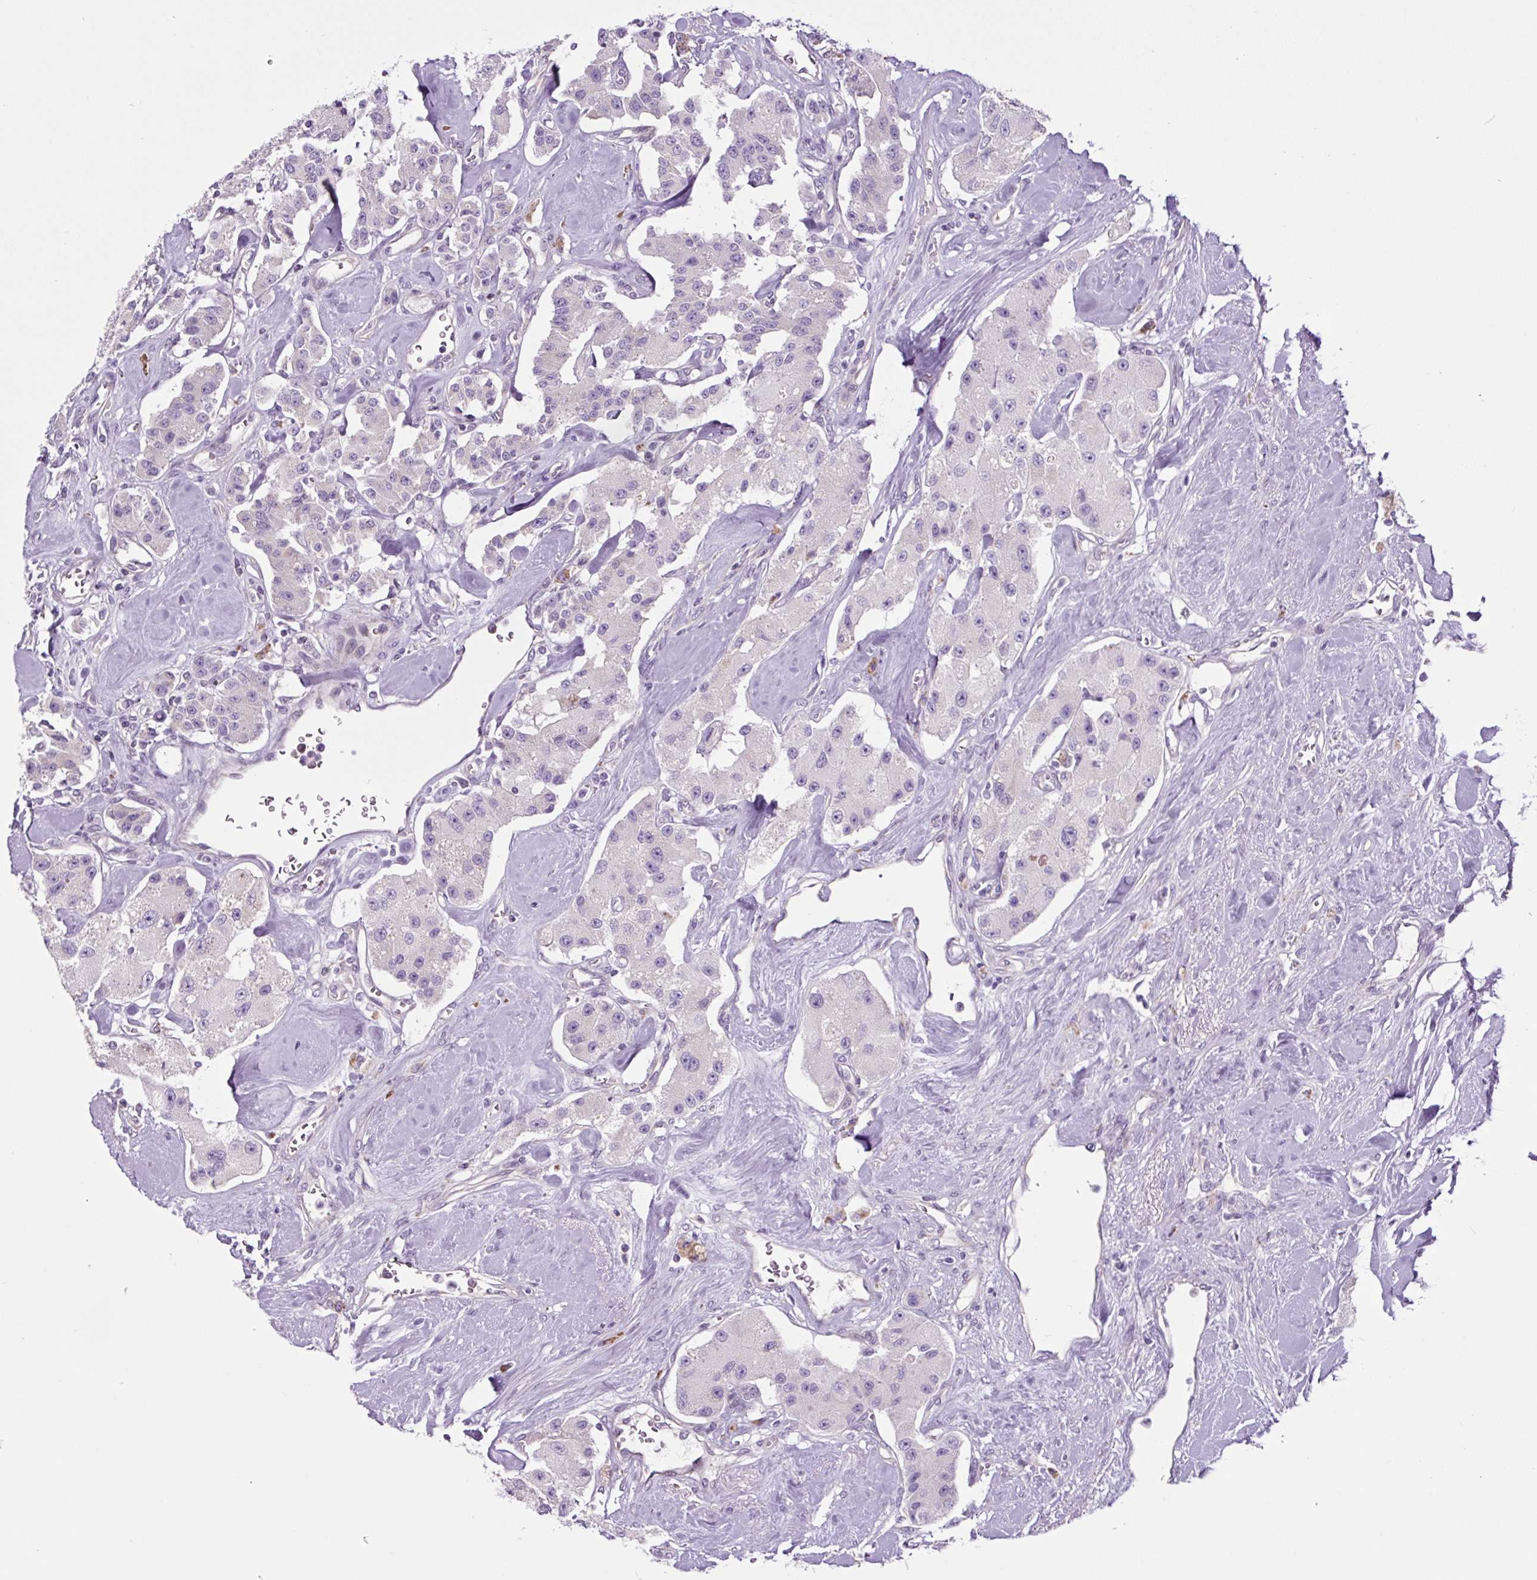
{"staining": {"intensity": "negative", "quantity": "none", "location": "none"}, "tissue": "carcinoid", "cell_type": "Tumor cells", "image_type": "cancer", "snomed": [{"axis": "morphology", "description": "Carcinoid, malignant, NOS"}, {"axis": "topography", "description": "Pancreas"}], "caption": "A micrograph of human carcinoid is negative for staining in tumor cells.", "gene": "GORASP1", "patient": {"sex": "male", "age": 41}}